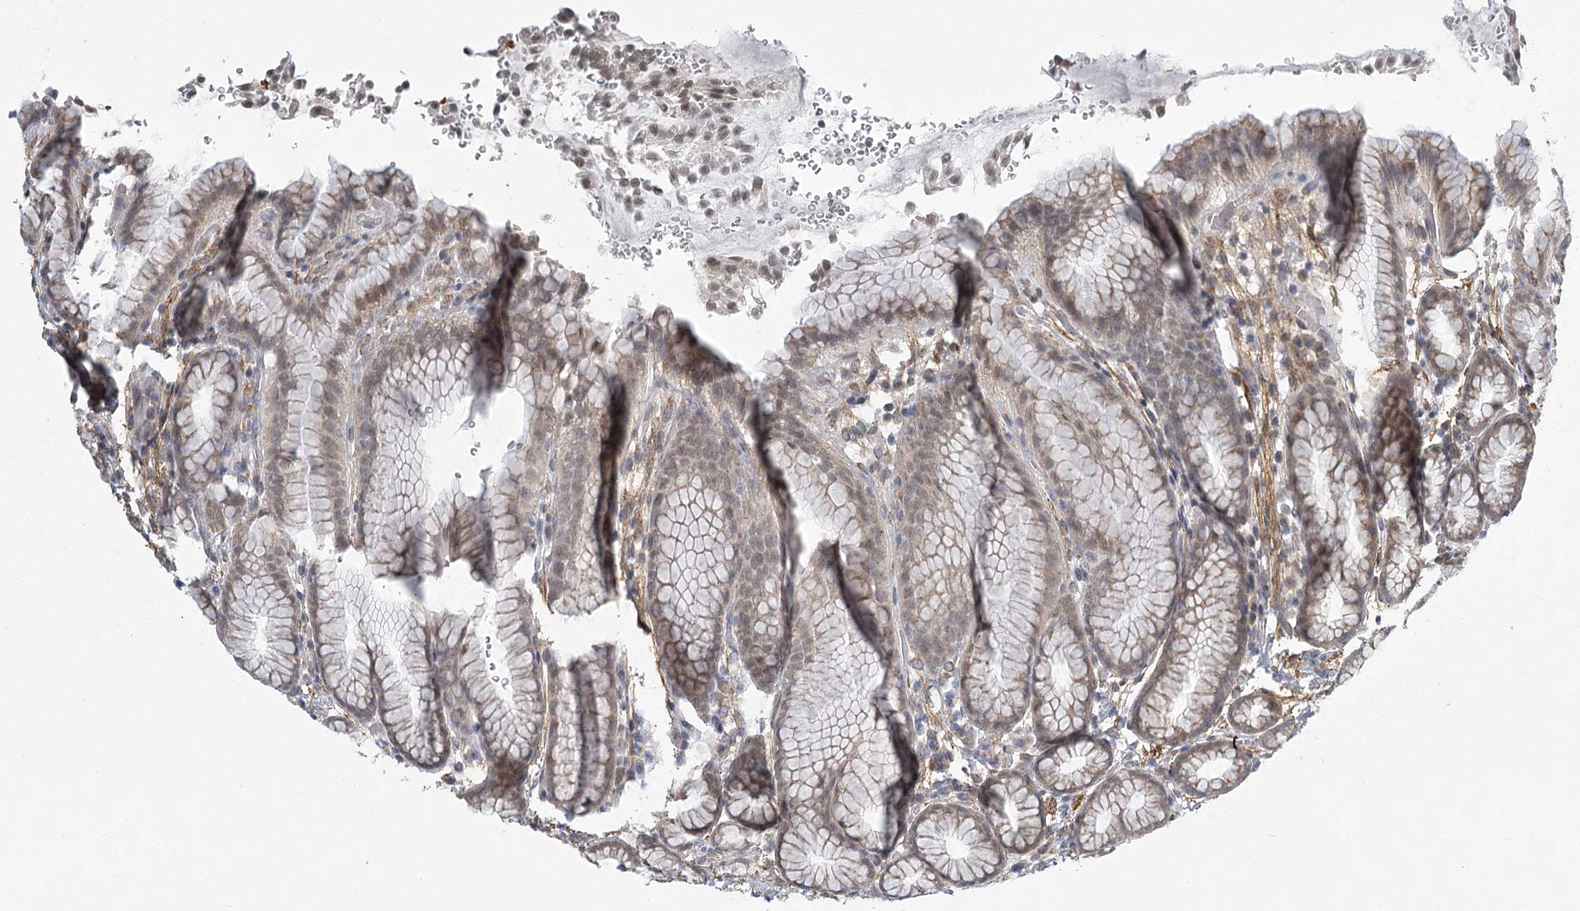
{"staining": {"intensity": "weak", "quantity": "25%-75%", "location": "cytoplasmic/membranous,nuclear"}, "tissue": "stomach", "cell_type": "Glandular cells", "image_type": "normal", "snomed": [{"axis": "morphology", "description": "Normal tissue, NOS"}, {"axis": "topography", "description": "Stomach"}], "caption": "Unremarkable stomach exhibits weak cytoplasmic/membranous,nuclear expression in approximately 25%-75% of glandular cells.", "gene": "MED28", "patient": {"sex": "male", "age": 42}}